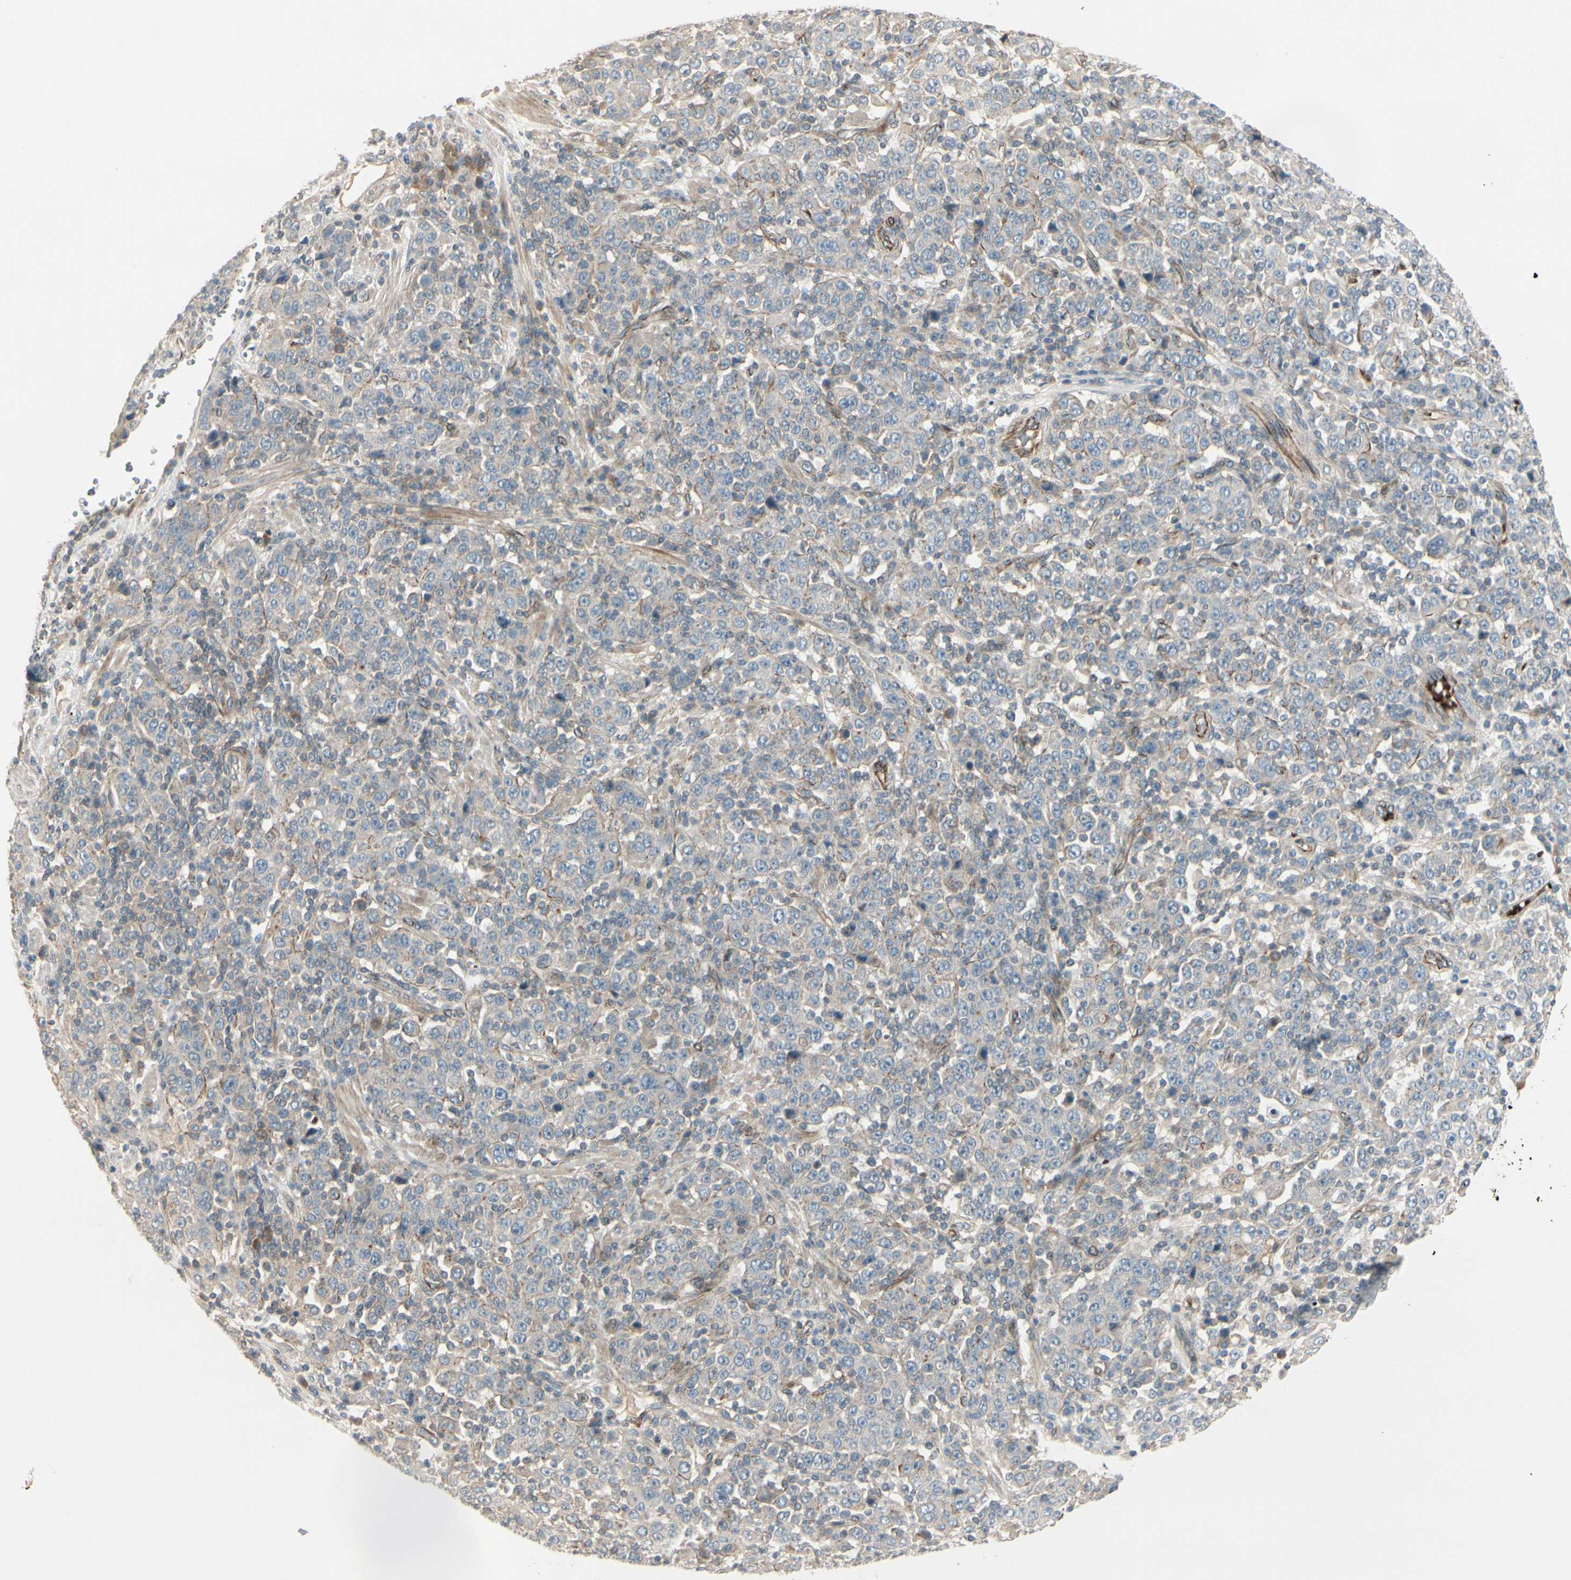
{"staining": {"intensity": "weak", "quantity": "<25%", "location": "cytoplasmic/membranous"}, "tissue": "stomach cancer", "cell_type": "Tumor cells", "image_type": "cancer", "snomed": [{"axis": "morphology", "description": "Normal tissue, NOS"}, {"axis": "morphology", "description": "Adenocarcinoma, NOS"}, {"axis": "topography", "description": "Stomach, upper"}, {"axis": "topography", "description": "Stomach"}], "caption": "This is a histopathology image of immunohistochemistry staining of adenocarcinoma (stomach), which shows no positivity in tumor cells.", "gene": "PPP3CB", "patient": {"sex": "male", "age": 59}}